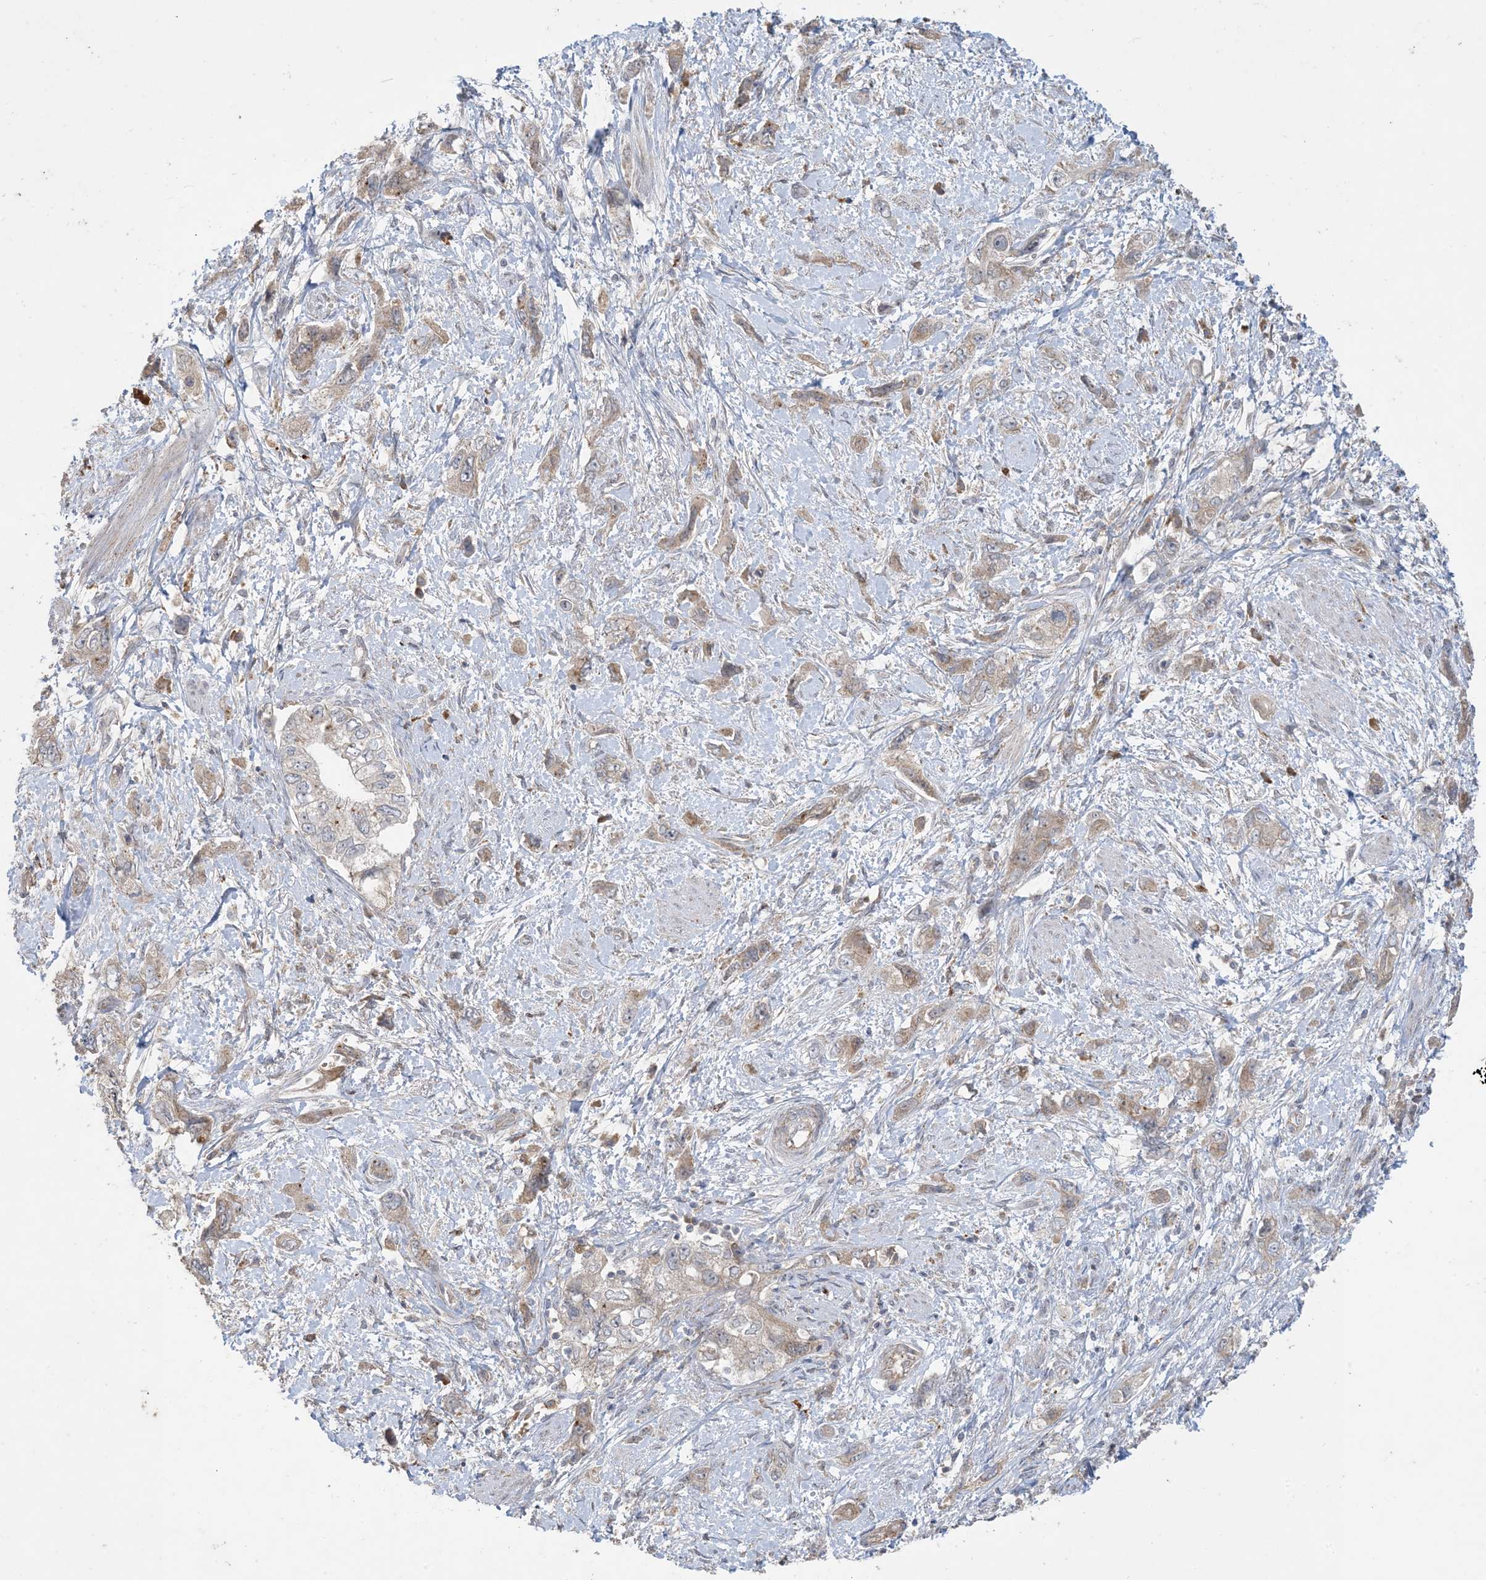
{"staining": {"intensity": "weak", "quantity": "25%-75%", "location": "cytoplasmic/membranous"}, "tissue": "pancreatic cancer", "cell_type": "Tumor cells", "image_type": "cancer", "snomed": [{"axis": "morphology", "description": "Adenocarcinoma, NOS"}, {"axis": "topography", "description": "Pancreas"}], "caption": "Weak cytoplasmic/membranous expression is present in about 25%-75% of tumor cells in pancreatic adenocarcinoma. (Stains: DAB (3,3'-diaminobenzidine) in brown, nuclei in blue, Microscopy: brightfield microscopy at high magnification).", "gene": "MRPS18A", "patient": {"sex": "female", "age": 73}}